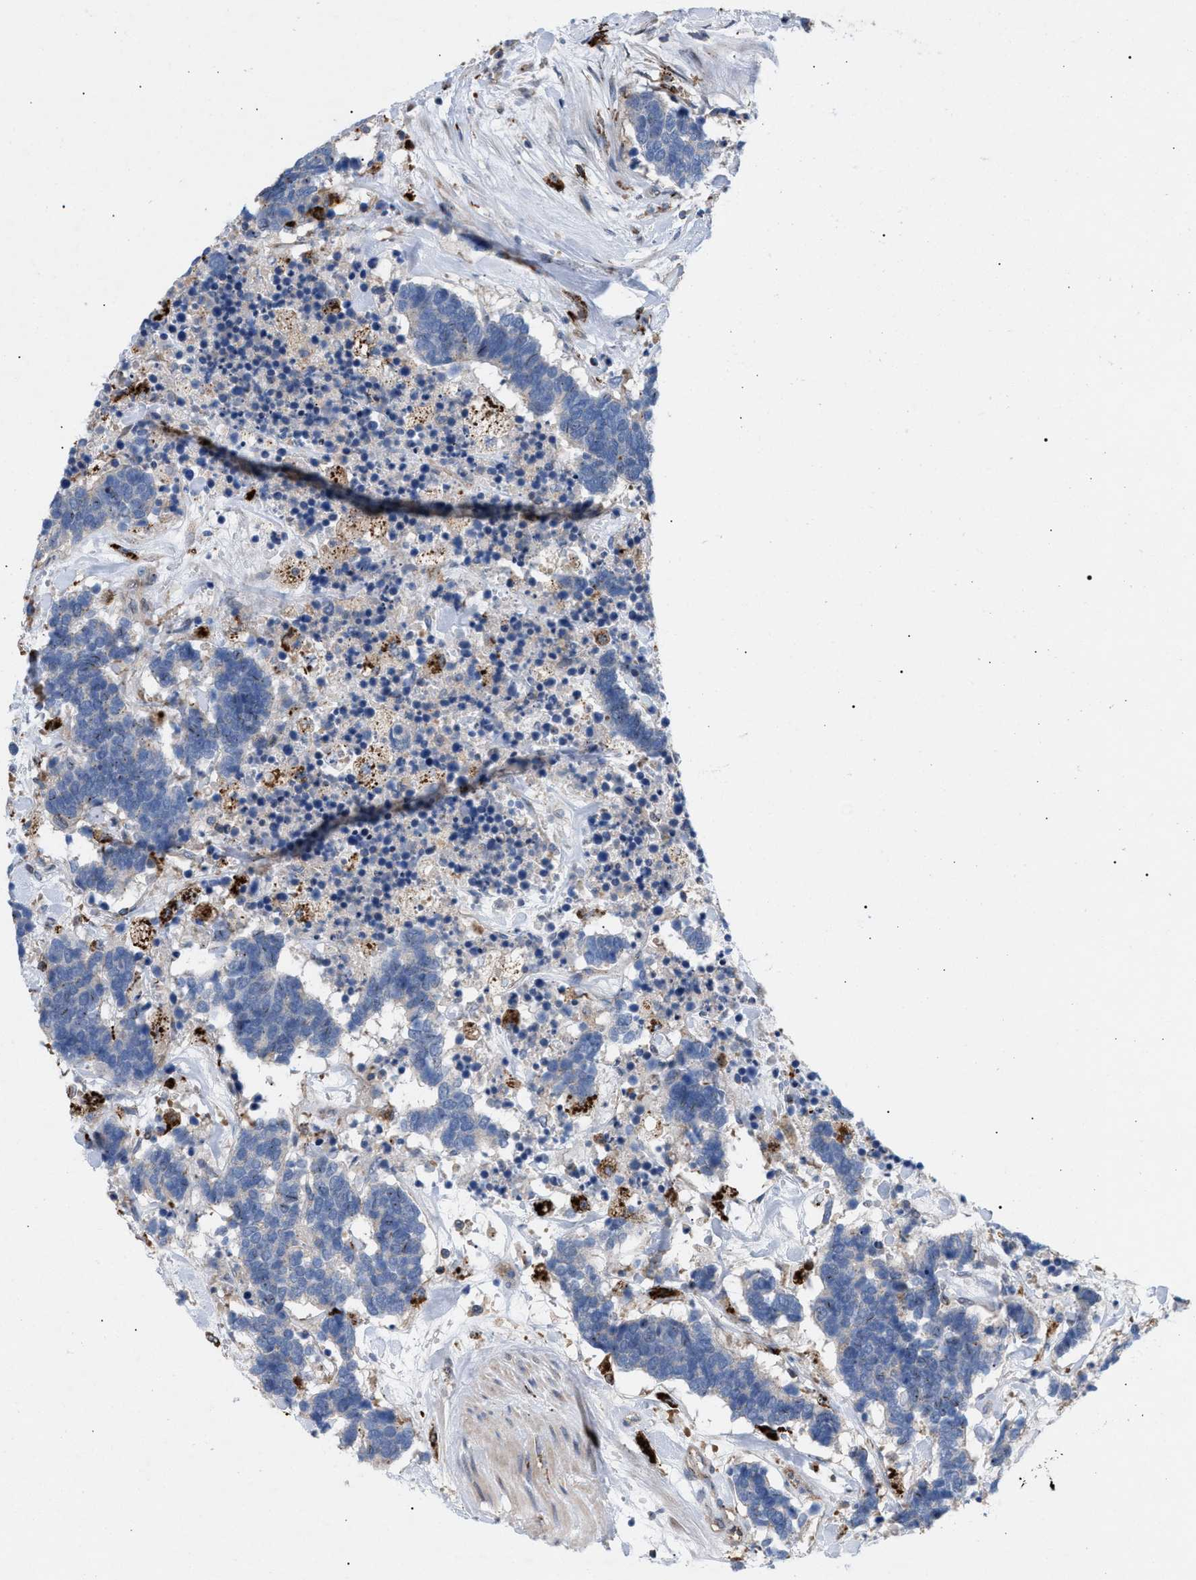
{"staining": {"intensity": "negative", "quantity": "none", "location": "none"}, "tissue": "carcinoid", "cell_type": "Tumor cells", "image_type": "cancer", "snomed": [{"axis": "morphology", "description": "Carcinoma, NOS"}, {"axis": "morphology", "description": "Carcinoid, malignant, NOS"}, {"axis": "topography", "description": "Urinary bladder"}], "caption": "DAB (3,3'-diaminobenzidine) immunohistochemical staining of human malignant carcinoid reveals no significant positivity in tumor cells.", "gene": "MBTD1", "patient": {"sex": "male", "age": 57}}